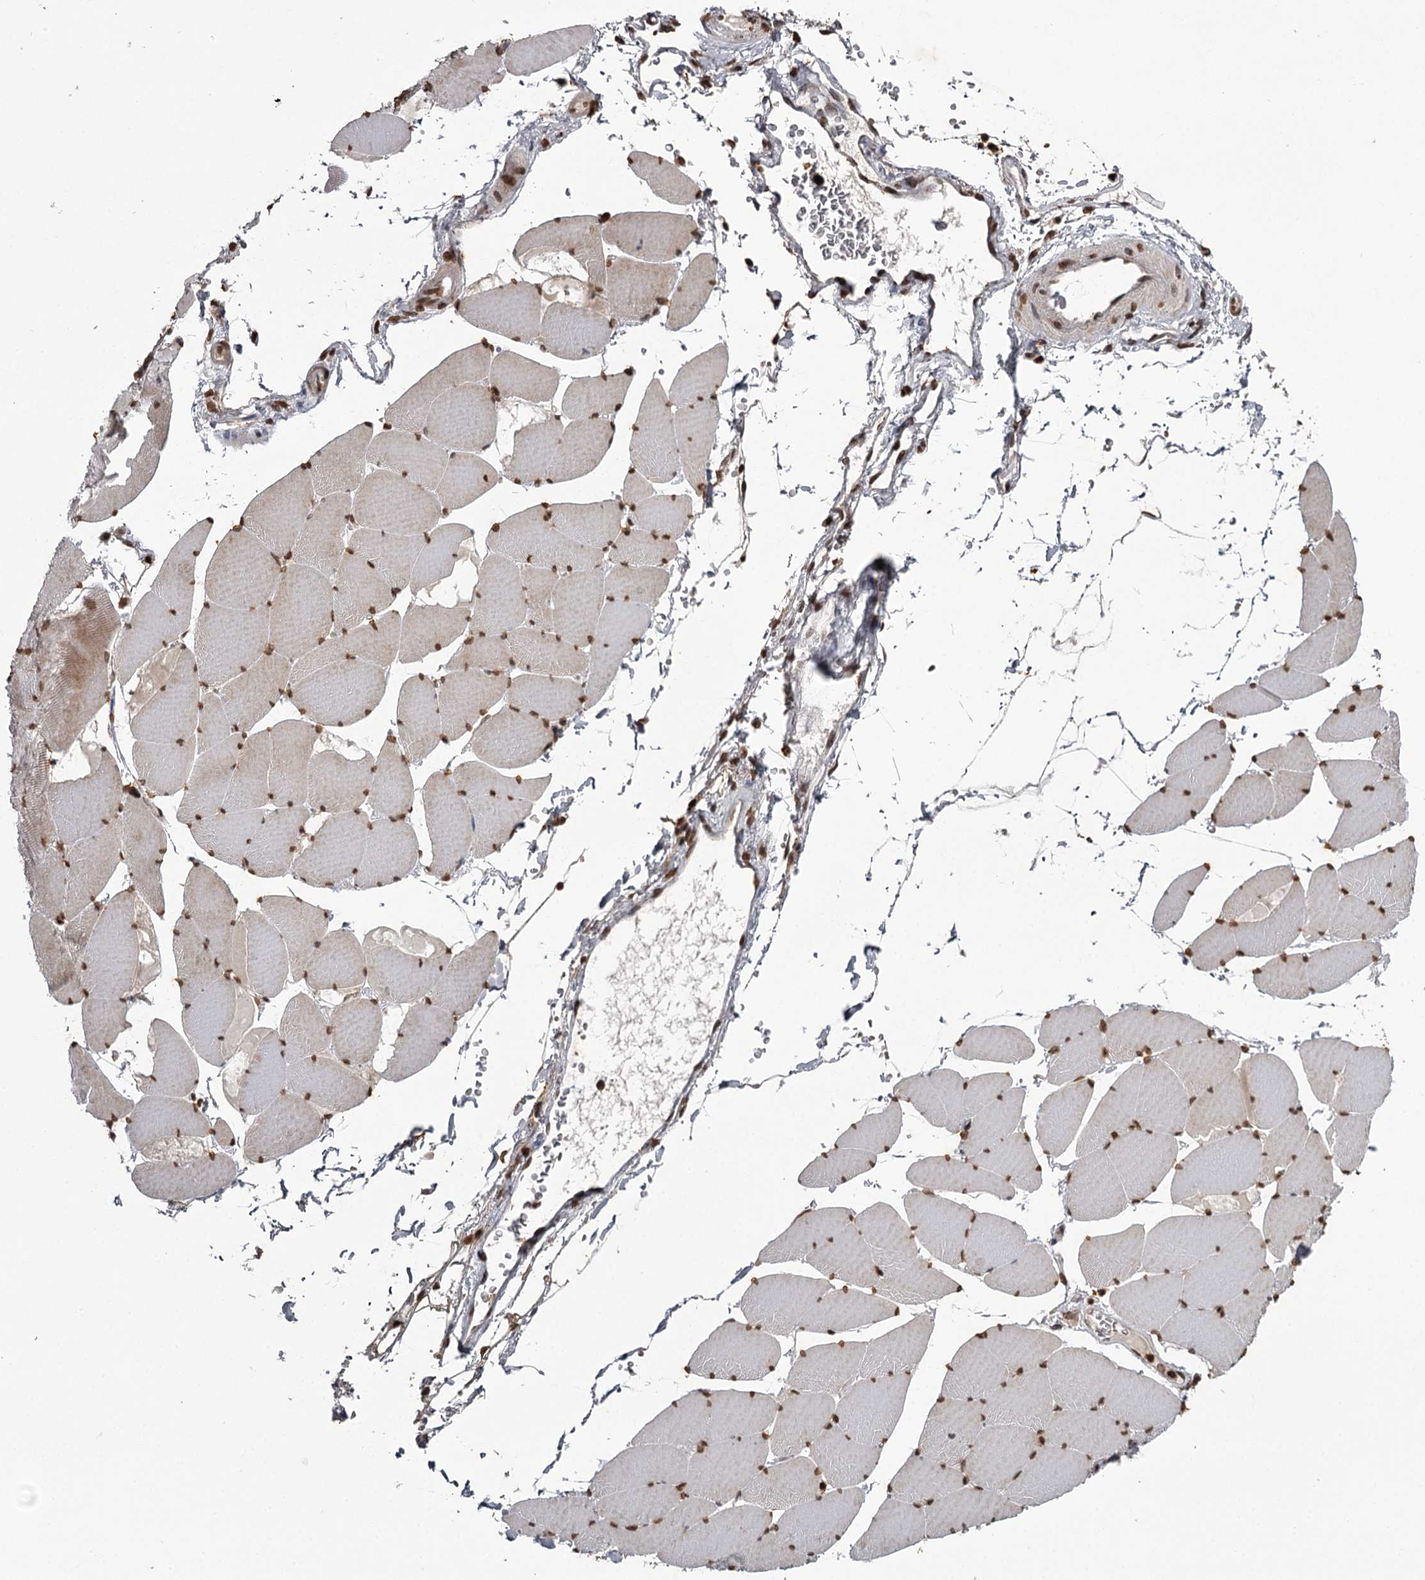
{"staining": {"intensity": "strong", "quantity": ">75%", "location": "cytoplasmic/membranous,nuclear"}, "tissue": "skeletal muscle", "cell_type": "Myocytes", "image_type": "normal", "snomed": [{"axis": "morphology", "description": "Normal tissue, NOS"}, {"axis": "topography", "description": "Skeletal muscle"}, {"axis": "topography", "description": "Head-Neck"}], "caption": "IHC of benign skeletal muscle shows high levels of strong cytoplasmic/membranous,nuclear positivity in about >75% of myocytes.", "gene": "THYN1", "patient": {"sex": "male", "age": 66}}